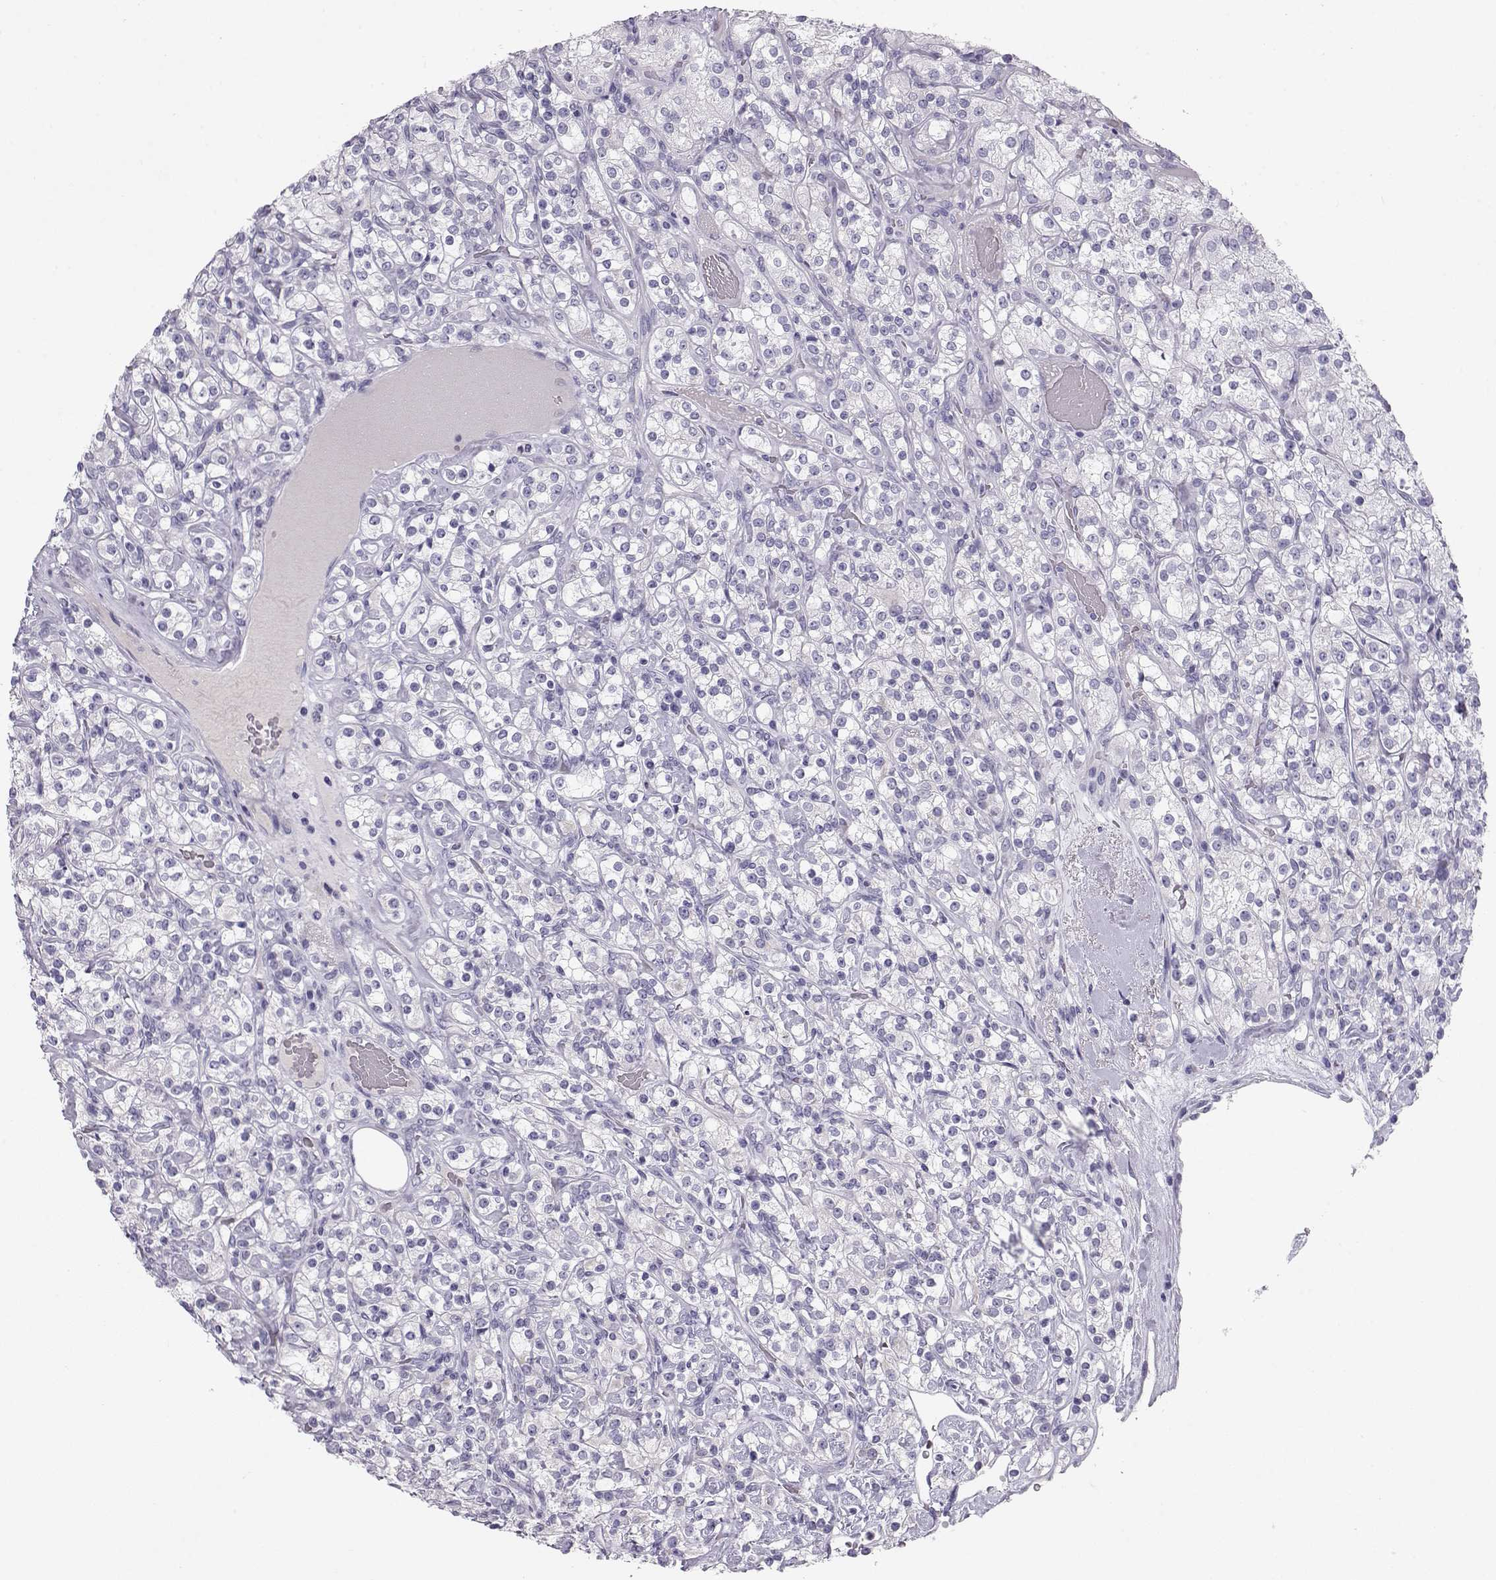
{"staining": {"intensity": "negative", "quantity": "none", "location": "none"}, "tissue": "renal cancer", "cell_type": "Tumor cells", "image_type": "cancer", "snomed": [{"axis": "morphology", "description": "Adenocarcinoma, NOS"}, {"axis": "topography", "description": "Kidney"}], "caption": "Renal cancer stained for a protein using immunohistochemistry shows no expression tumor cells.", "gene": "GPR26", "patient": {"sex": "male", "age": 77}}